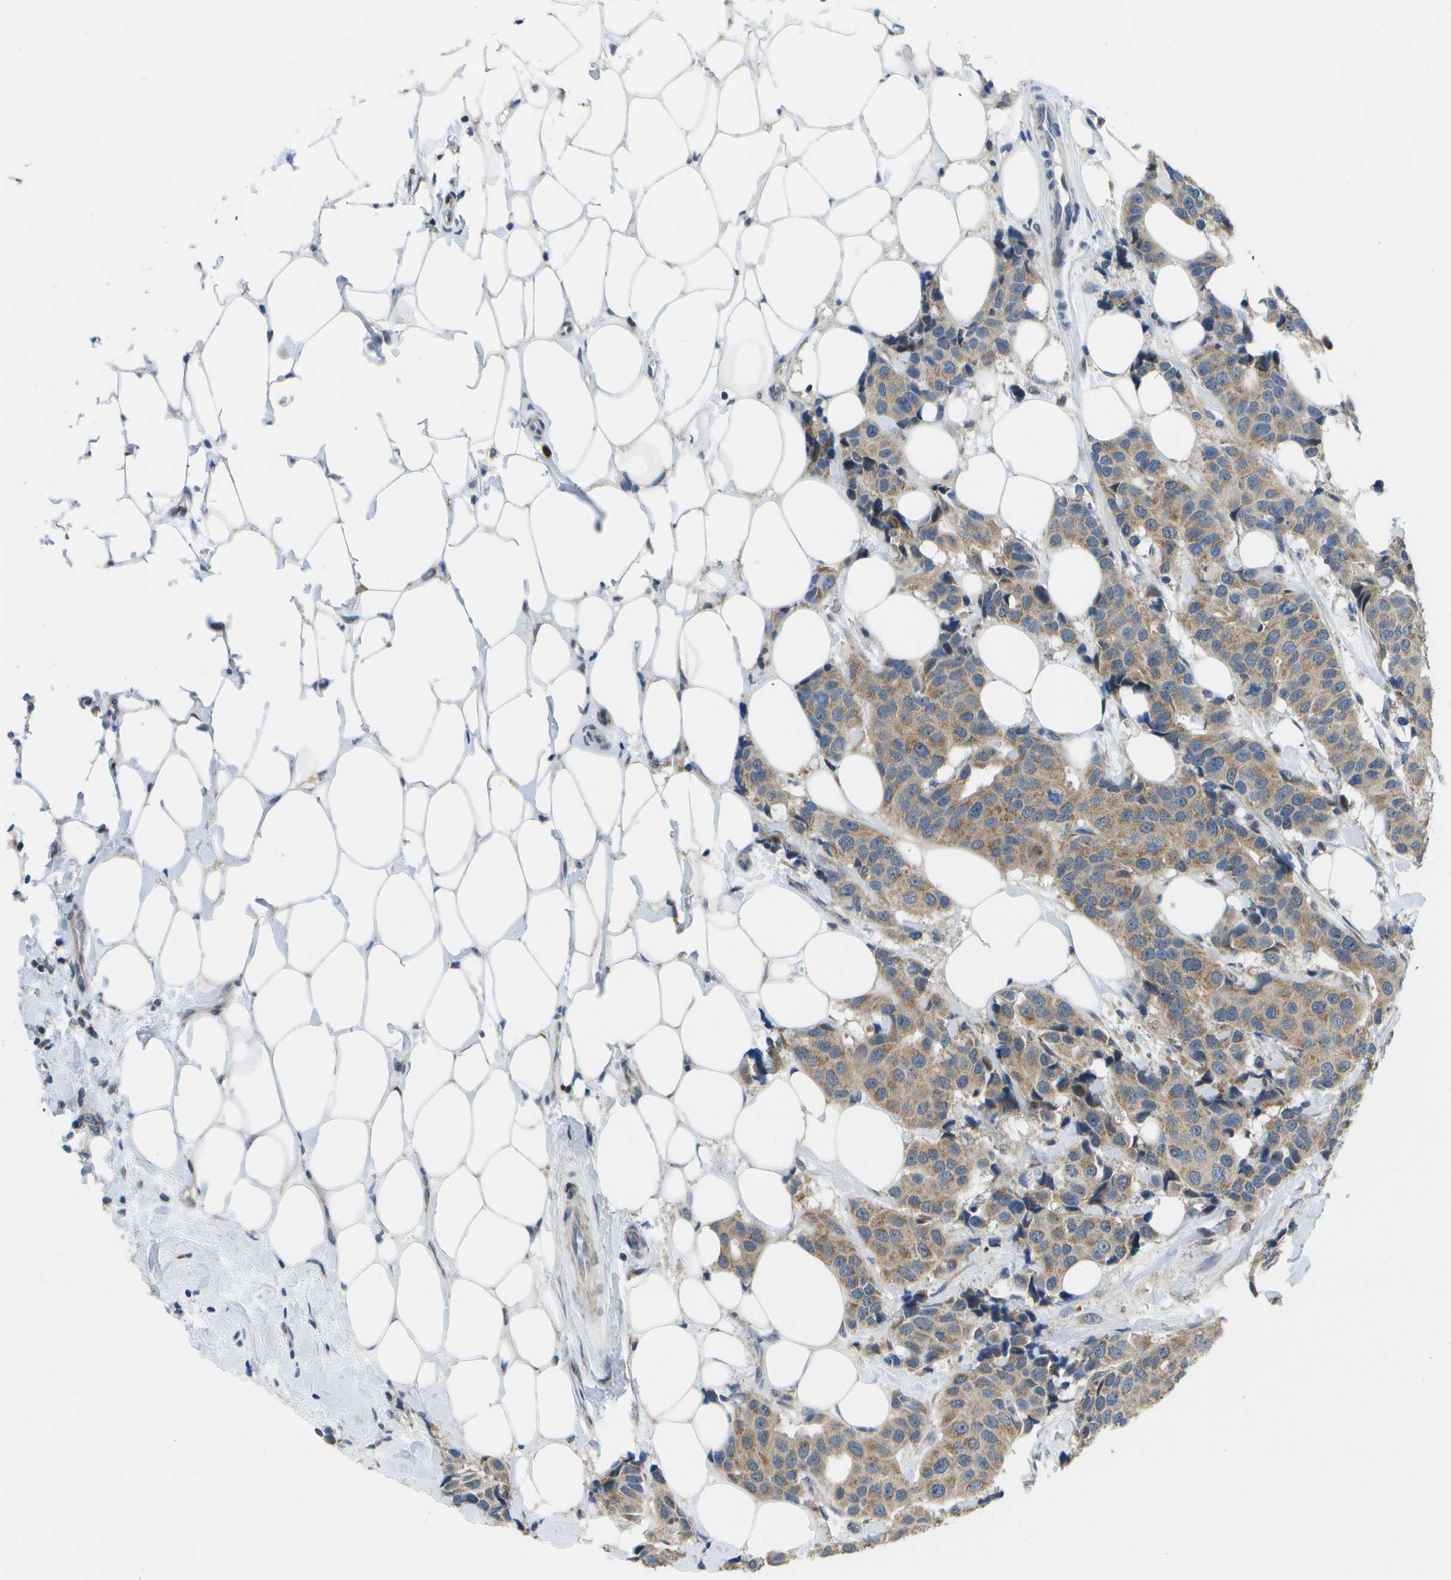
{"staining": {"intensity": "moderate", "quantity": ">75%", "location": "cytoplasmic/membranous"}, "tissue": "breast cancer", "cell_type": "Tumor cells", "image_type": "cancer", "snomed": [{"axis": "morphology", "description": "Normal tissue, NOS"}, {"axis": "morphology", "description": "Duct carcinoma"}, {"axis": "topography", "description": "Breast"}], "caption": "Immunohistochemistry (IHC) (DAB) staining of human intraductal carcinoma (breast) exhibits moderate cytoplasmic/membranous protein positivity in about >75% of tumor cells. The protein is stained brown, and the nuclei are stained in blue (DAB IHC with brightfield microscopy, high magnification).", "gene": "GALNT15", "patient": {"sex": "female", "age": 39}}